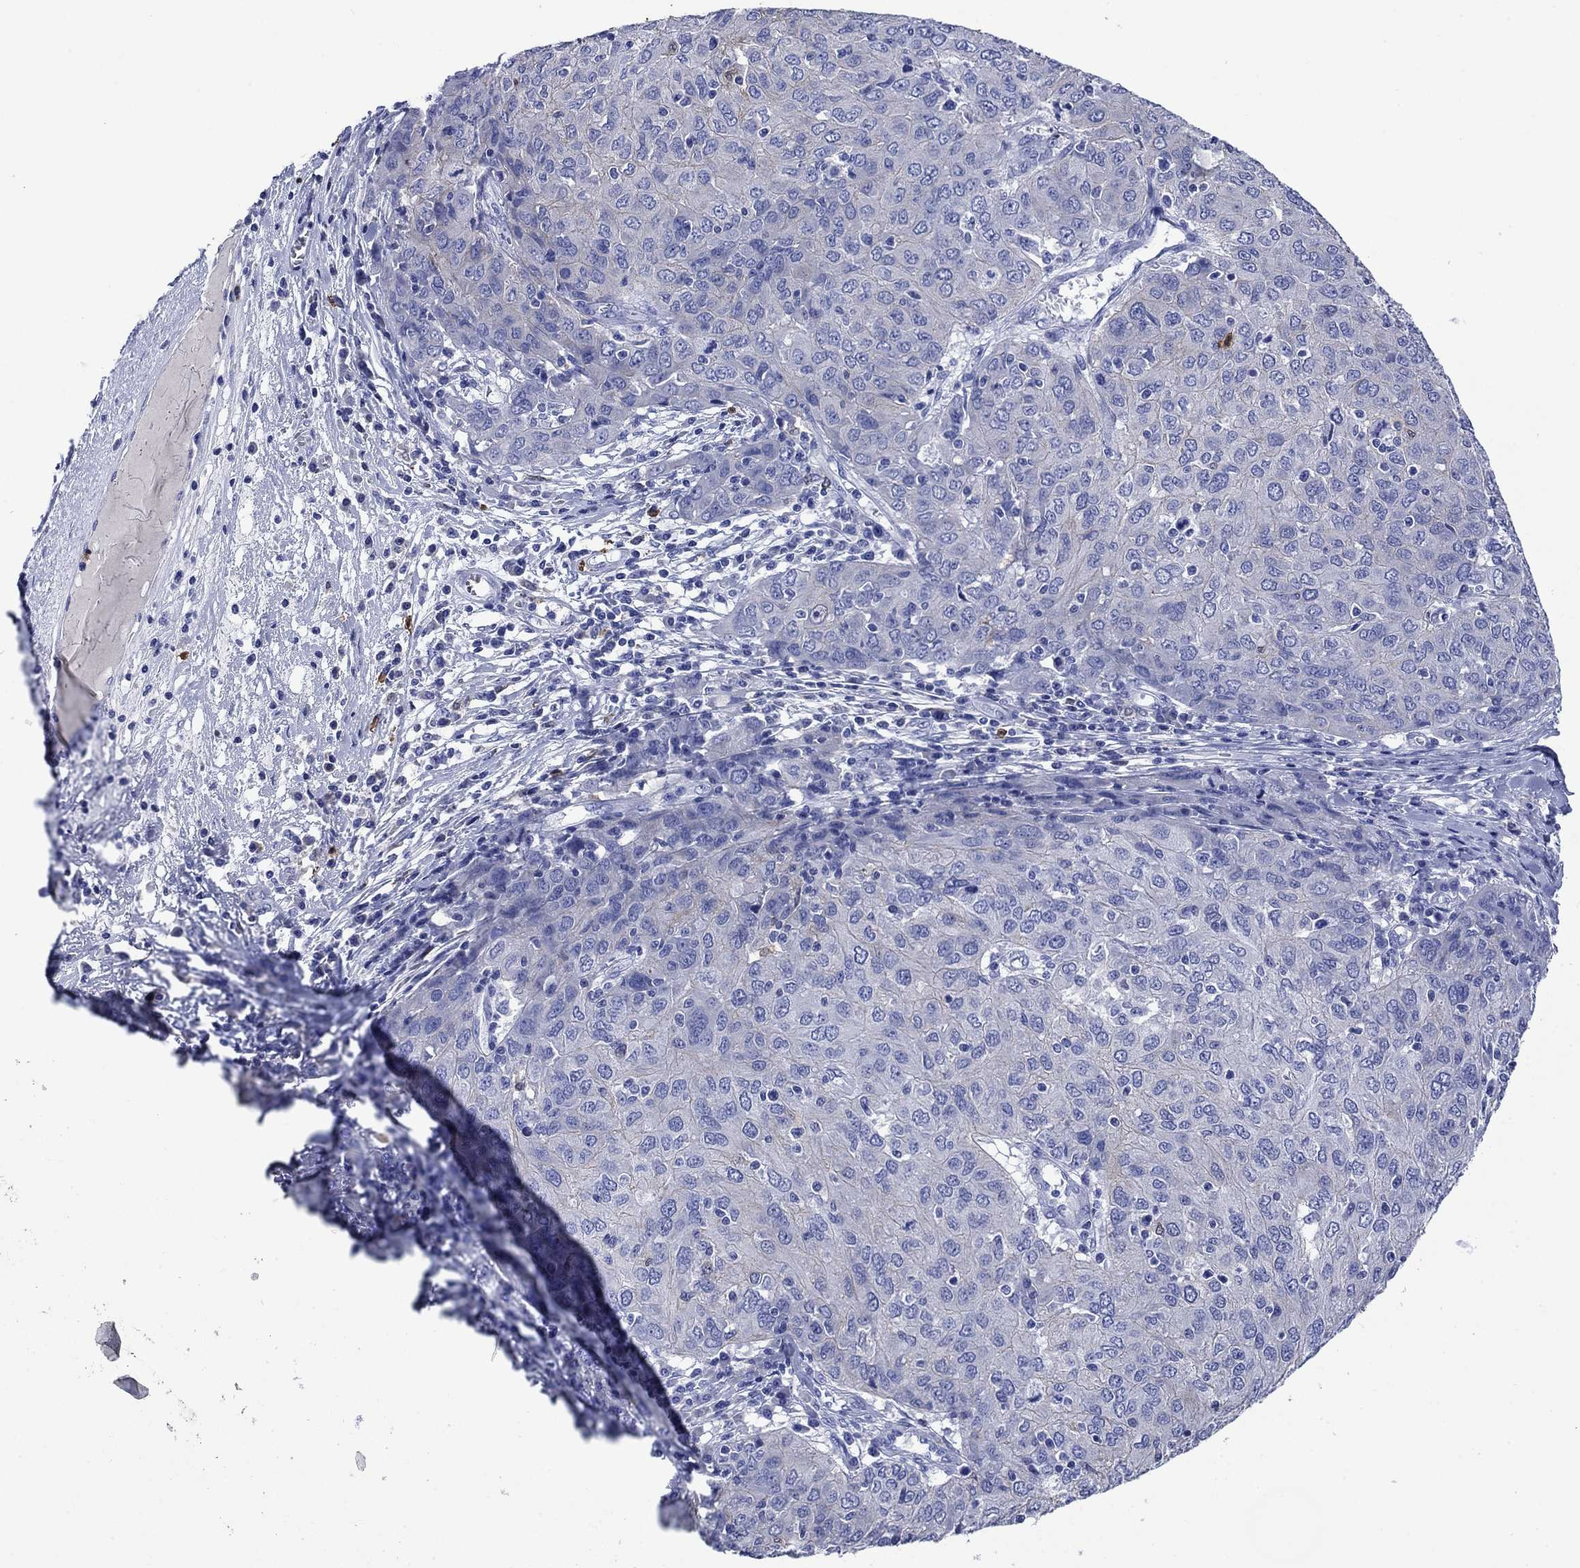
{"staining": {"intensity": "weak", "quantity": "<25%", "location": "cytoplasmic/membranous"}, "tissue": "ovarian cancer", "cell_type": "Tumor cells", "image_type": "cancer", "snomed": [{"axis": "morphology", "description": "Carcinoma, endometroid"}, {"axis": "topography", "description": "Ovary"}], "caption": "DAB (3,3'-diaminobenzidine) immunohistochemical staining of endometroid carcinoma (ovarian) displays no significant positivity in tumor cells.", "gene": "TFR2", "patient": {"sex": "female", "age": 50}}